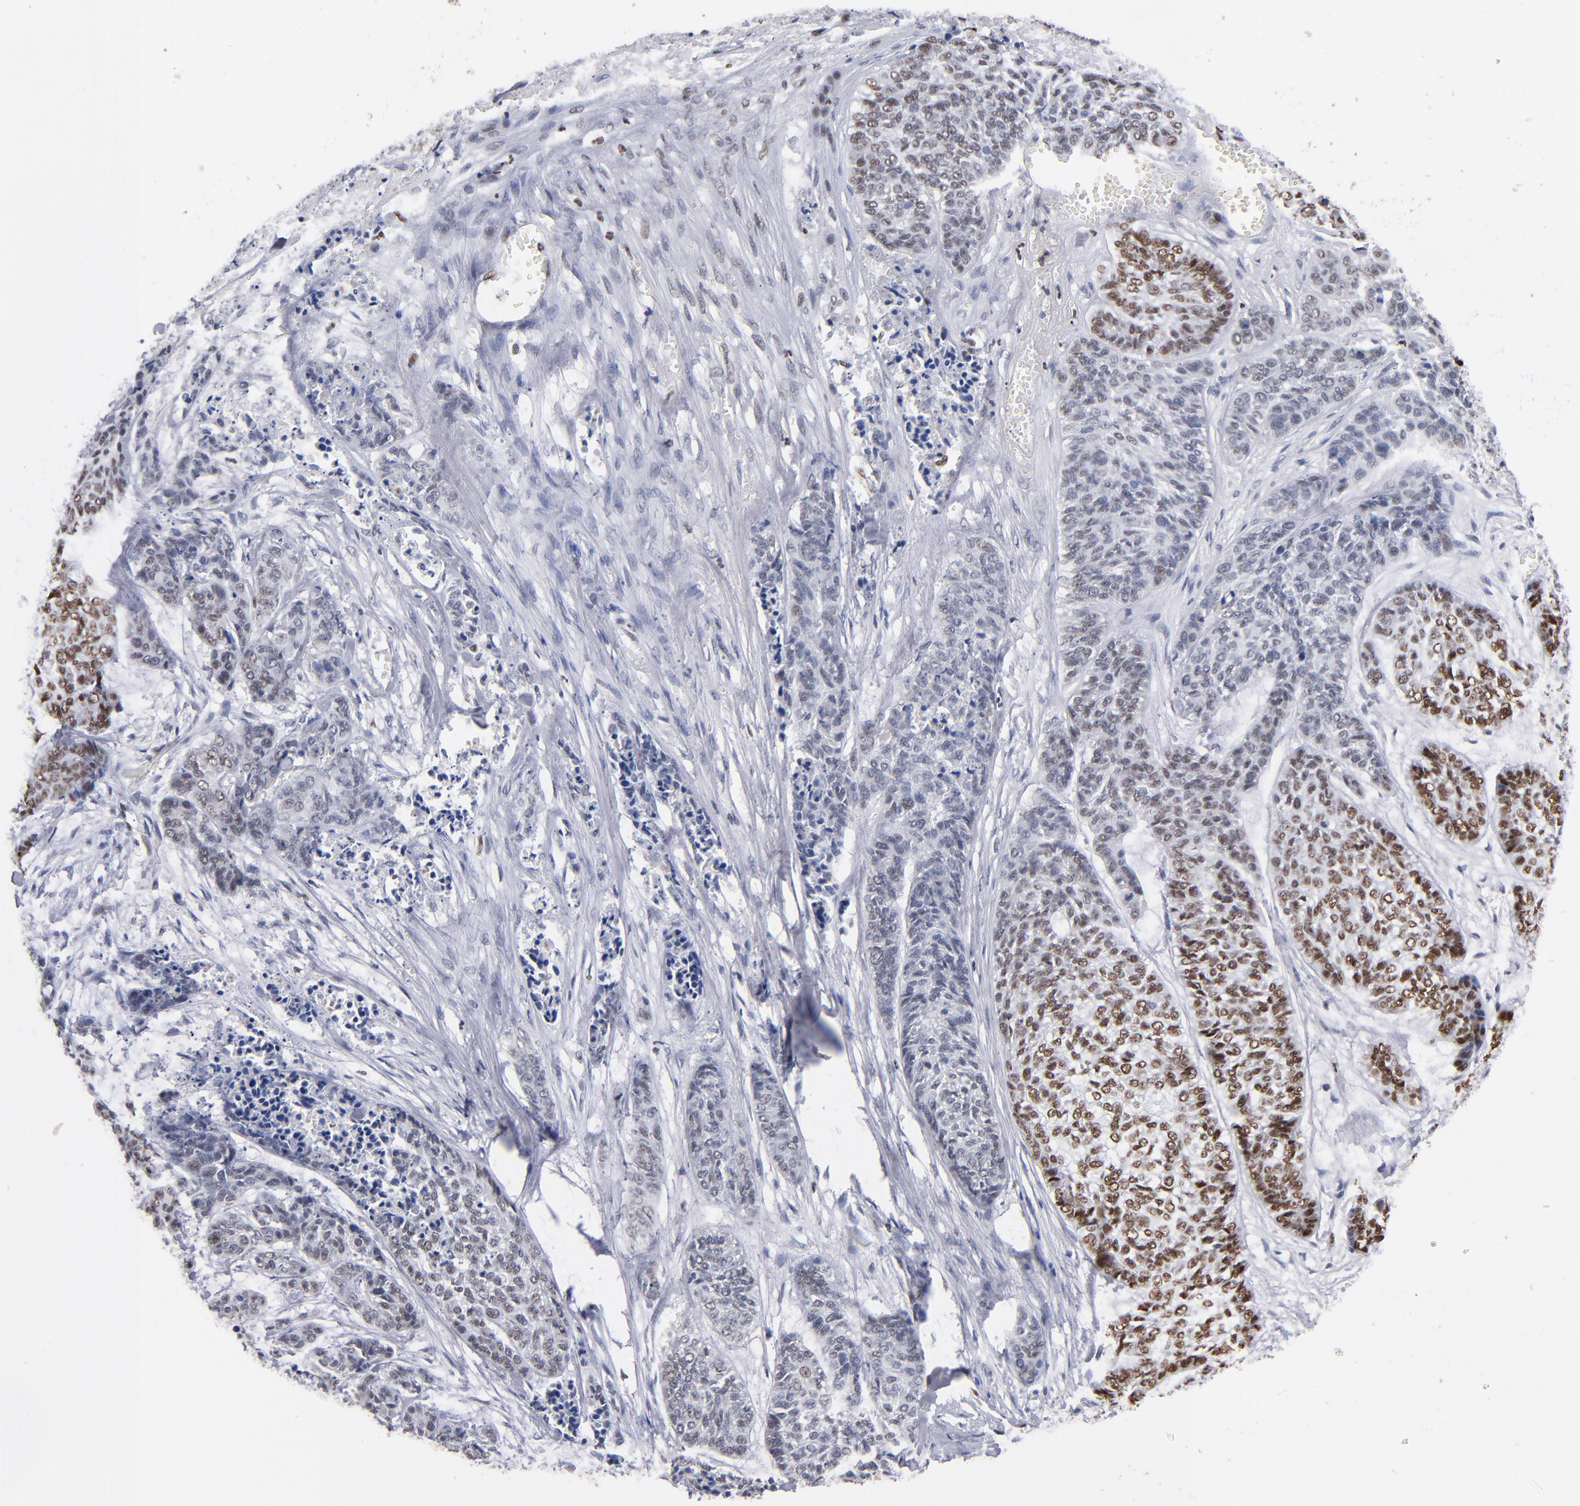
{"staining": {"intensity": "moderate", "quantity": "25%-75%", "location": "nuclear"}, "tissue": "skin cancer", "cell_type": "Tumor cells", "image_type": "cancer", "snomed": [{"axis": "morphology", "description": "Basal cell carcinoma"}, {"axis": "topography", "description": "Skin"}], "caption": "Skin cancer was stained to show a protein in brown. There is medium levels of moderate nuclear positivity in about 25%-75% of tumor cells.", "gene": "MN1", "patient": {"sex": "female", "age": 64}}